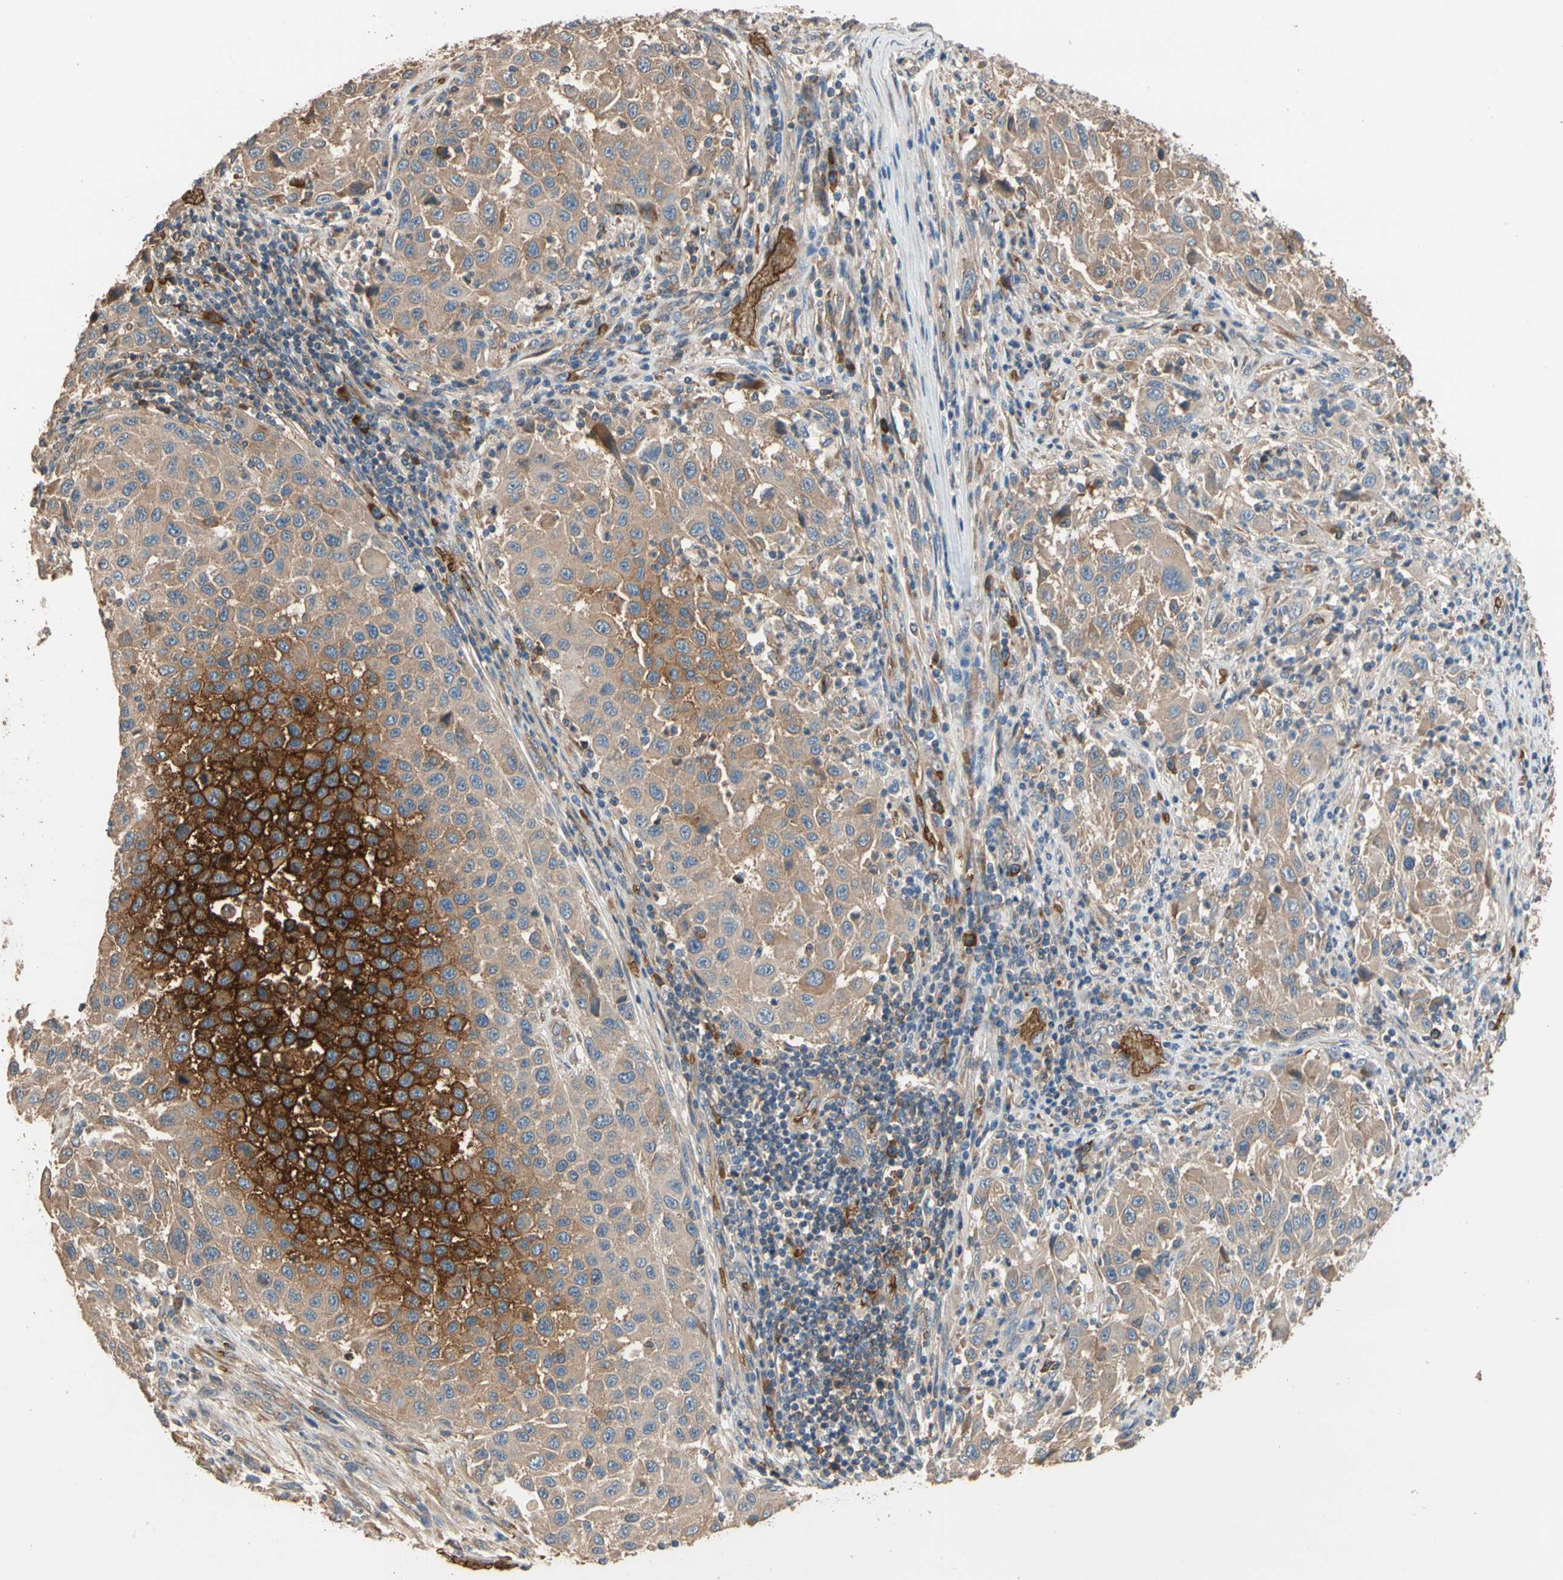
{"staining": {"intensity": "strong", "quantity": "25%-75%", "location": "cytoplasmic/membranous"}, "tissue": "melanoma", "cell_type": "Tumor cells", "image_type": "cancer", "snomed": [{"axis": "morphology", "description": "Malignant melanoma, Metastatic site"}, {"axis": "topography", "description": "Lymph node"}], "caption": "Immunohistochemistry histopathology image of melanoma stained for a protein (brown), which displays high levels of strong cytoplasmic/membranous expression in approximately 25%-75% of tumor cells.", "gene": "RIOK2", "patient": {"sex": "male", "age": 61}}